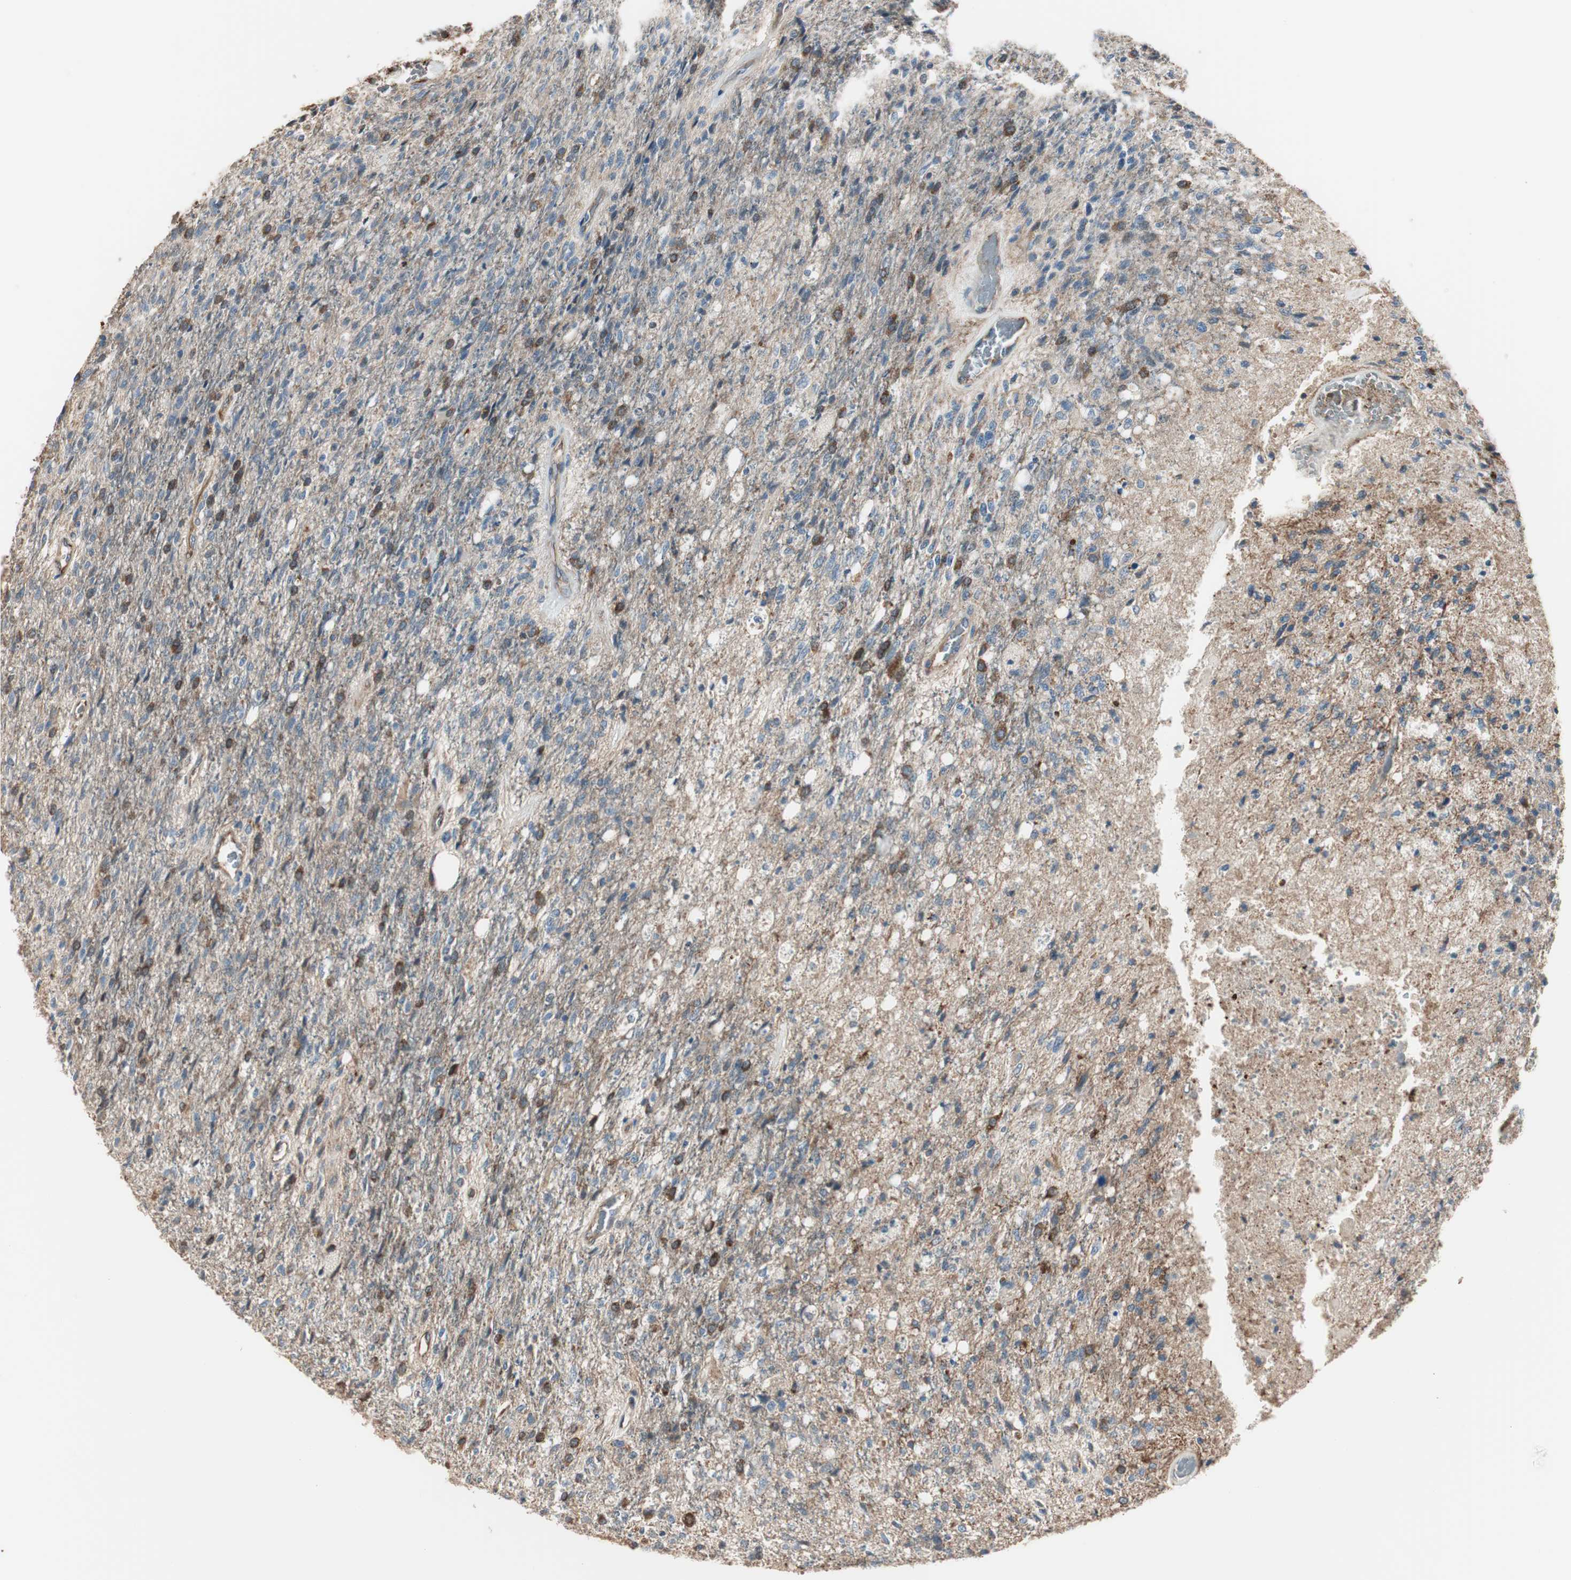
{"staining": {"intensity": "moderate", "quantity": "<25%", "location": "cytoplasmic/membranous"}, "tissue": "glioma", "cell_type": "Tumor cells", "image_type": "cancer", "snomed": [{"axis": "morphology", "description": "Normal tissue, NOS"}, {"axis": "morphology", "description": "Glioma, malignant, High grade"}, {"axis": "topography", "description": "Cerebral cortex"}], "caption": "DAB immunohistochemical staining of human high-grade glioma (malignant) displays moderate cytoplasmic/membranous protein positivity in approximately <25% of tumor cells.", "gene": "SRCIN1", "patient": {"sex": "male", "age": 77}}